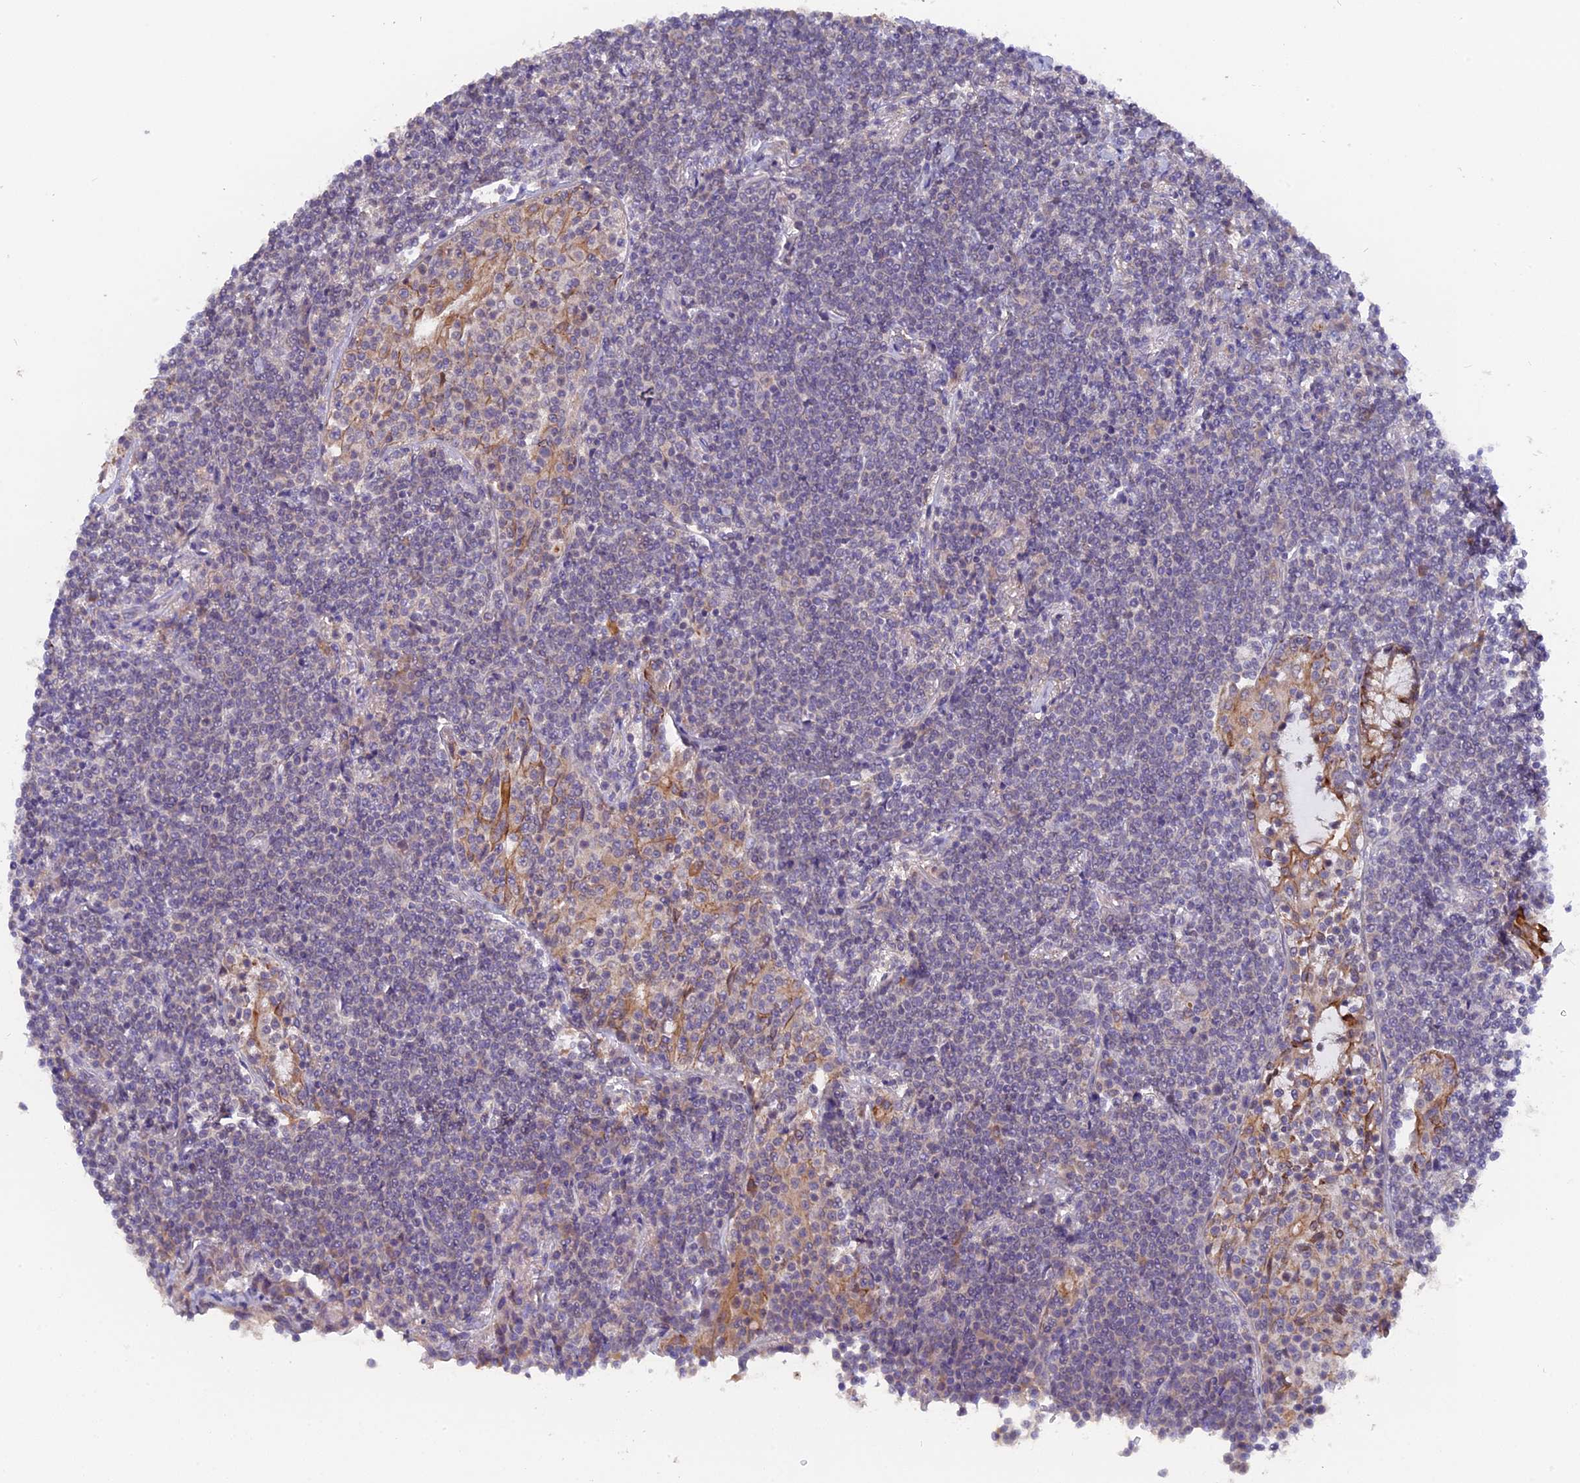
{"staining": {"intensity": "negative", "quantity": "none", "location": "none"}, "tissue": "lymphoma", "cell_type": "Tumor cells", "image_type": "cancer", "snomed": [{"axis": "morphology", "description": "Malignant lymphoma, non-Hodgkin's type, Low grade"}, {"axis": "topography", "description": "Lung"}], "caption": "Tumor cells show no significant positivity in lymphoma. The staining is performed using DAB (3,3'-diaminobenzidine) brown chromogen with nuclei counter-stained in using hematoxylin.", "gene": "ZCCHC2", "patient": {"sex": "female", "age": 71}}